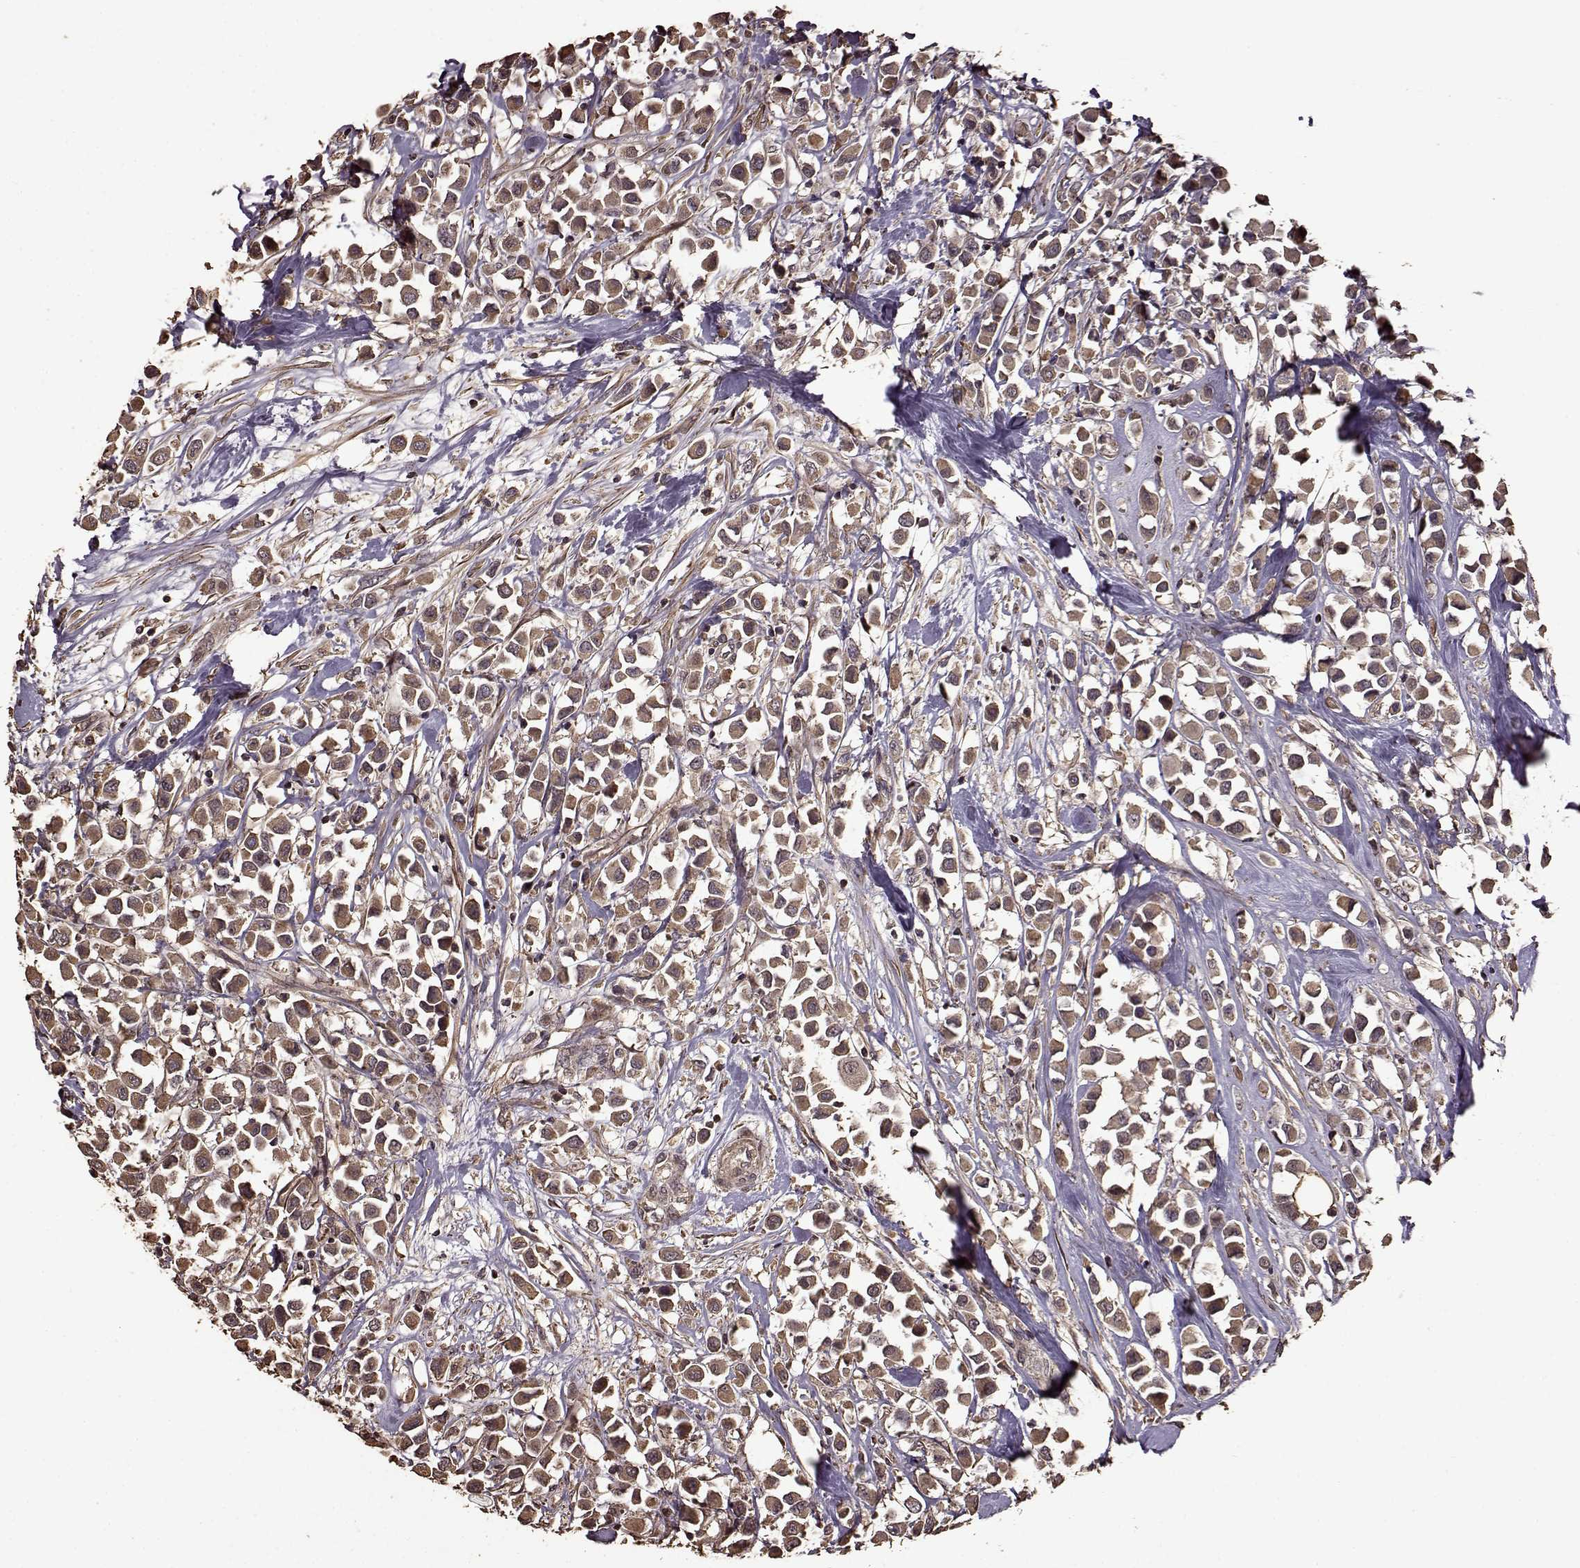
{"staining": {"intensity": "weak", "quantity": ">75%", "location": "cytoplasmic/membranous"}, "tissue": "breast cancer", "cell_type": "Tumor cells", "image_type": "cancer", "snomed": [{"axis": "morphology", "description": "Duct carcinoma"}, {"axis": "topography", "description": "Breast"}], "caption": "Infiltrating ductal carcinoma (breast) stained with DAB IHC exhibits low levels of weak cytoplasmic/membranous positivity in approximately >75% of tumor cells.", "gene": "FBXW11", "patient": {"sex": "female", "age": 61}}